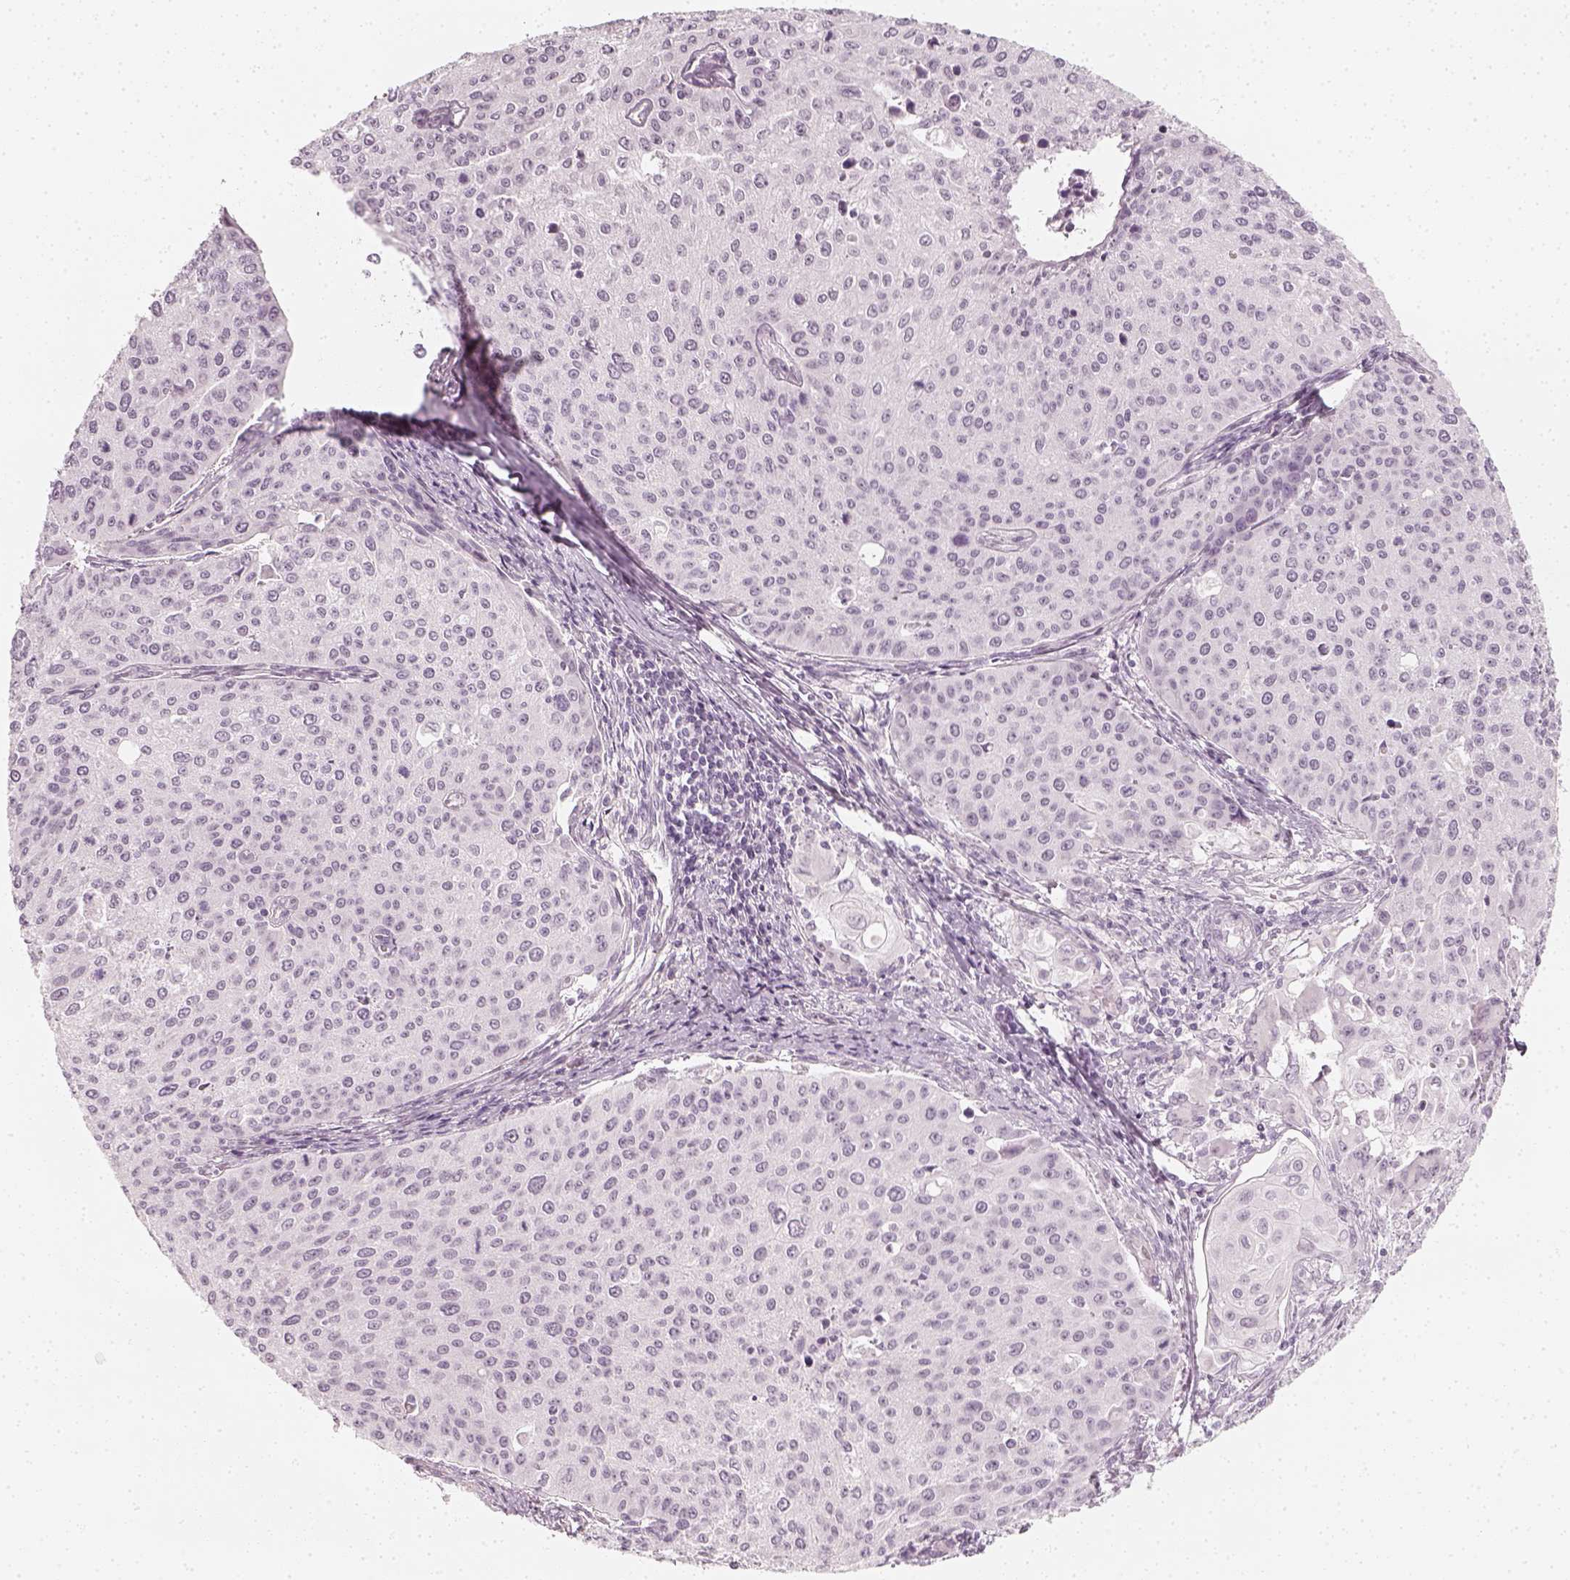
{"staining": {"intensity": "negative", "quantity": "none", "location": "none"}, "tissue": "cervical cancer", "cell_type": "Tumor cells", "image_type": "cancer", "snomed": [{"axis": "morphology", "description": "Squamous cell carcinoma, NOS"}, {"axis": "topography", "description": "Cervix"}], "caption": "Tumor cells are negative for protein expression in human cervical squamous cell carcinoma.", "gene": "KRTAP2-1", "patient": {"sex": "female", "age": 38}}